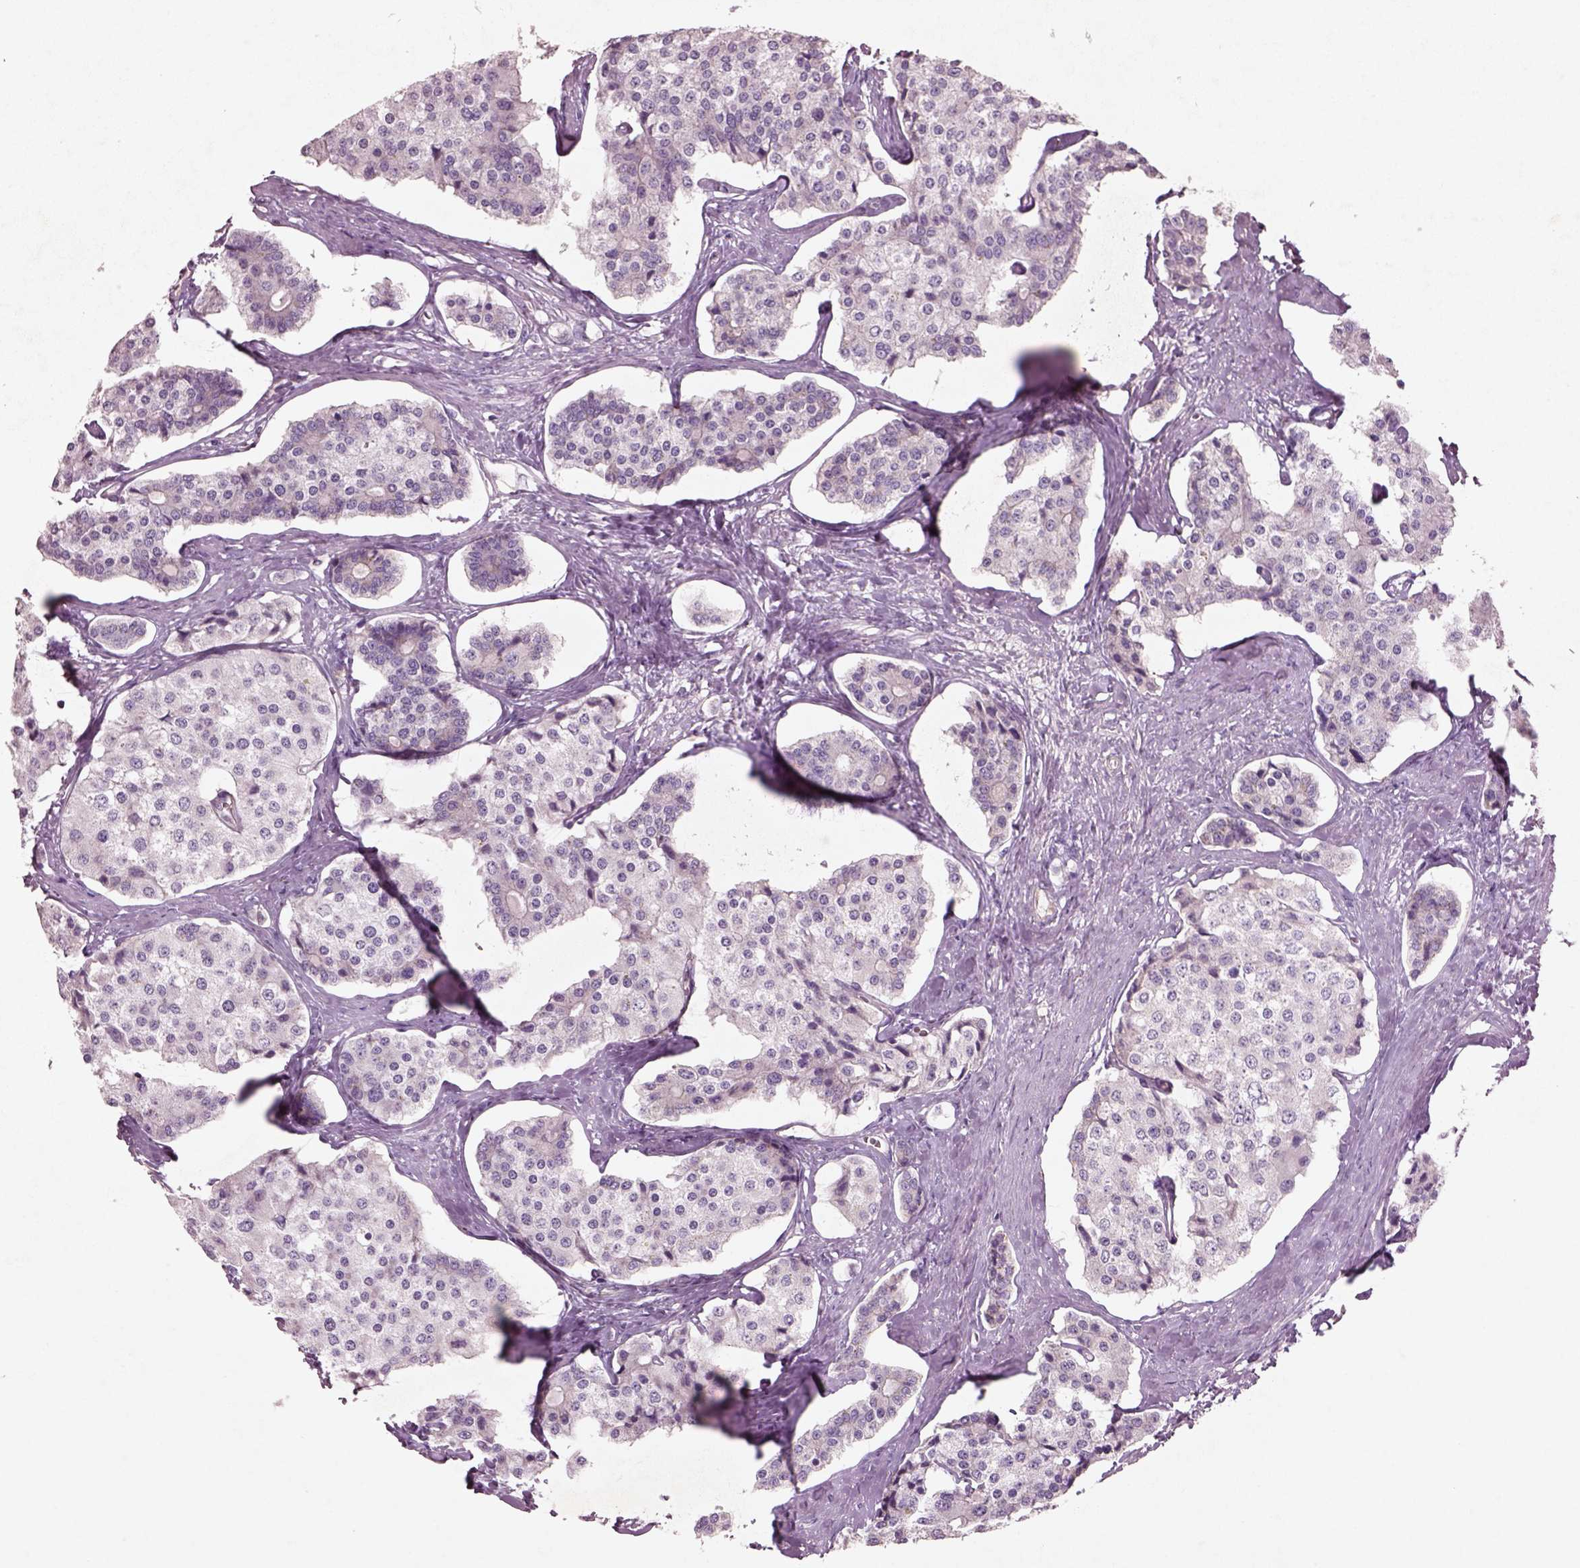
{"staining": {"intensity": "negative", "quantity": "none", "location": "none"}, "tissue": "carcinoid", "cell_type": "Tumor cells", "image_type": "cancer", "snomed": [{"axis": "morphology", "description": "Carcinoid, malignant, NOS"}, {"axis": "topography", "description": "Small intestine"}], "caption": "Tumor cells show no significant positivity in carcinoid.", "gene": "DUOXA2", "patient": {"sex": "female", "age": 65}}